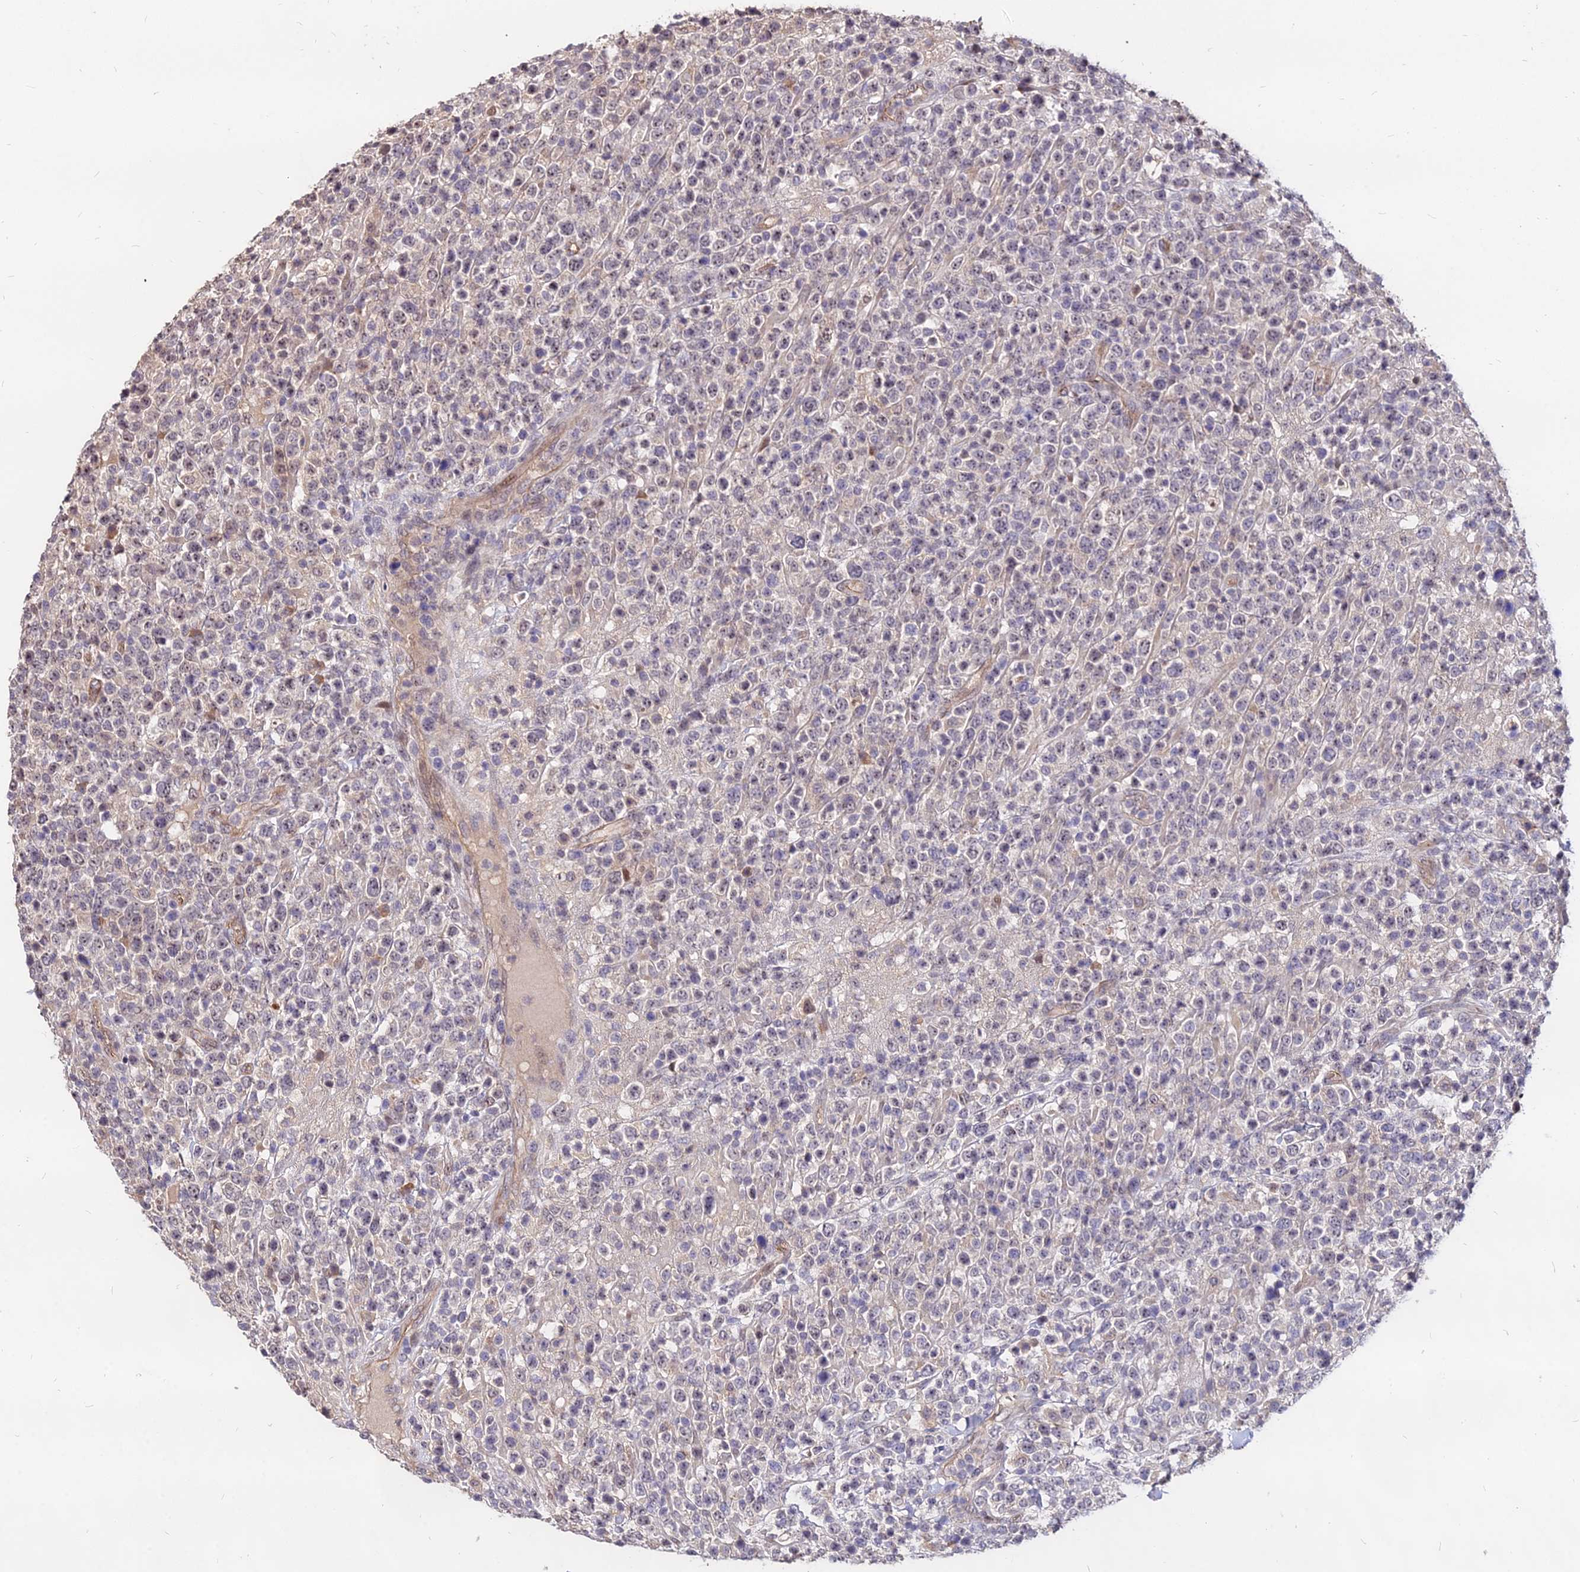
{"staining": {"intensity": "negative", "quantity": "none", "location": "none"}, "tissue": "lymphoma", "cell_type": "Tumor cells", "image_type": "cancer", "snomed": [{"axis": "morphology", "description": "Malignant lymphoma, non-Hodgkin's type, High grade"}, {"axis": "topography", "description": "Colon"}], "caption": "Malignant lymphoma, non-Hodgkin's type (high-grade) stained for a protein using IHC displays no staining tumor cells.", "gene": "C11orf68", "patient": {"sex": "female", "age": 53}}